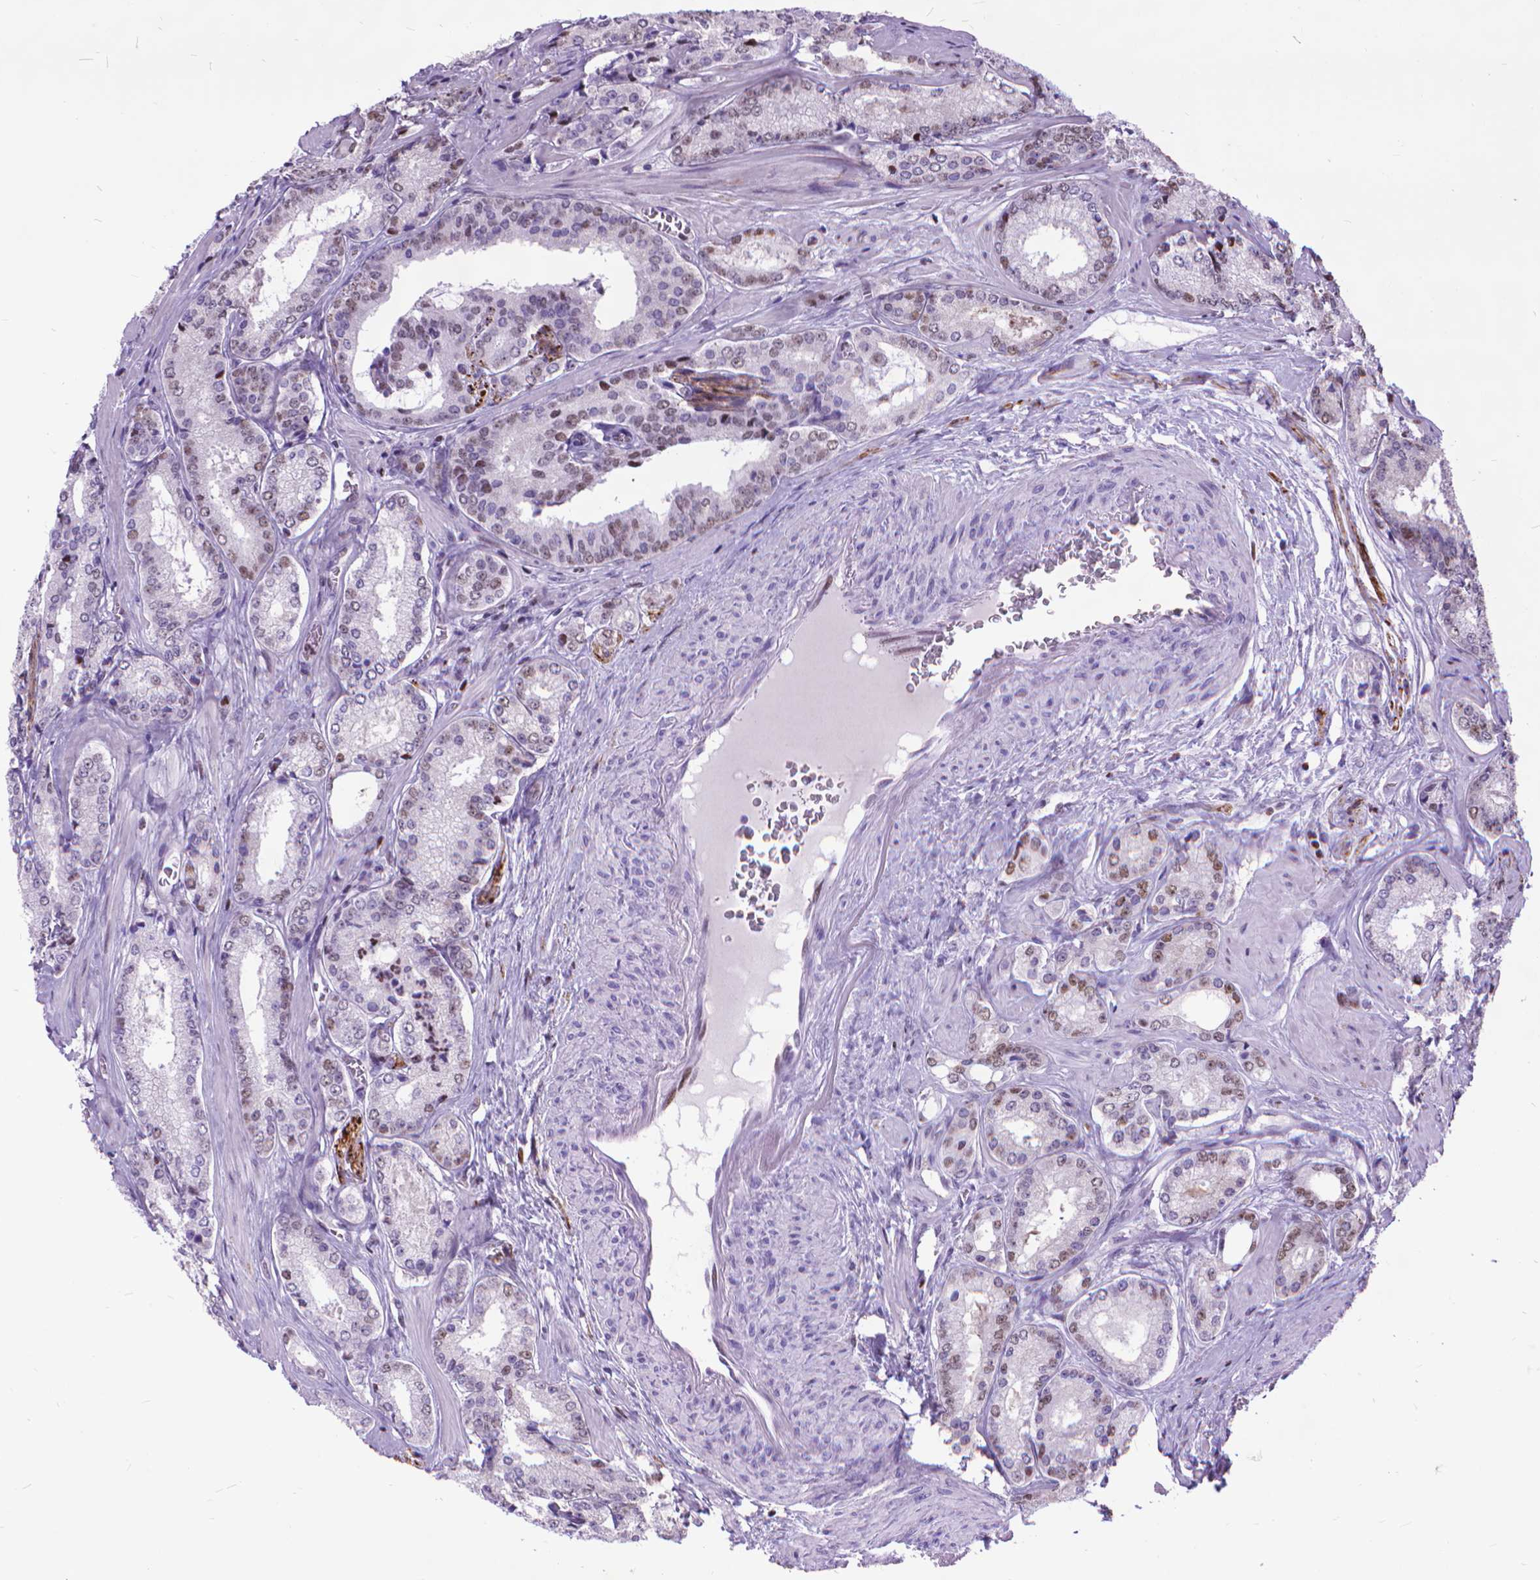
{"staining": {"intensity": "weak", "quantity": "<25%", "location": "nuclear"}, "tissue": "prostate cancer", "cell_type": "Tumor cells", "image_type": "cancer", "snomed": [{"axis": "morphology", "description": "Adenocarcinoma, Low grade"}, {"axis": "topography", "description": "Prostate"}], "caption": "Tumor cells show no significant positivity in prostate cancer (adenocarcinoma (low-grade)). (Immunohistochemistry, brightfield microscopy, high magnification).", "gene": "POLE4", "patient": {"sex": "male", "age": 56}}